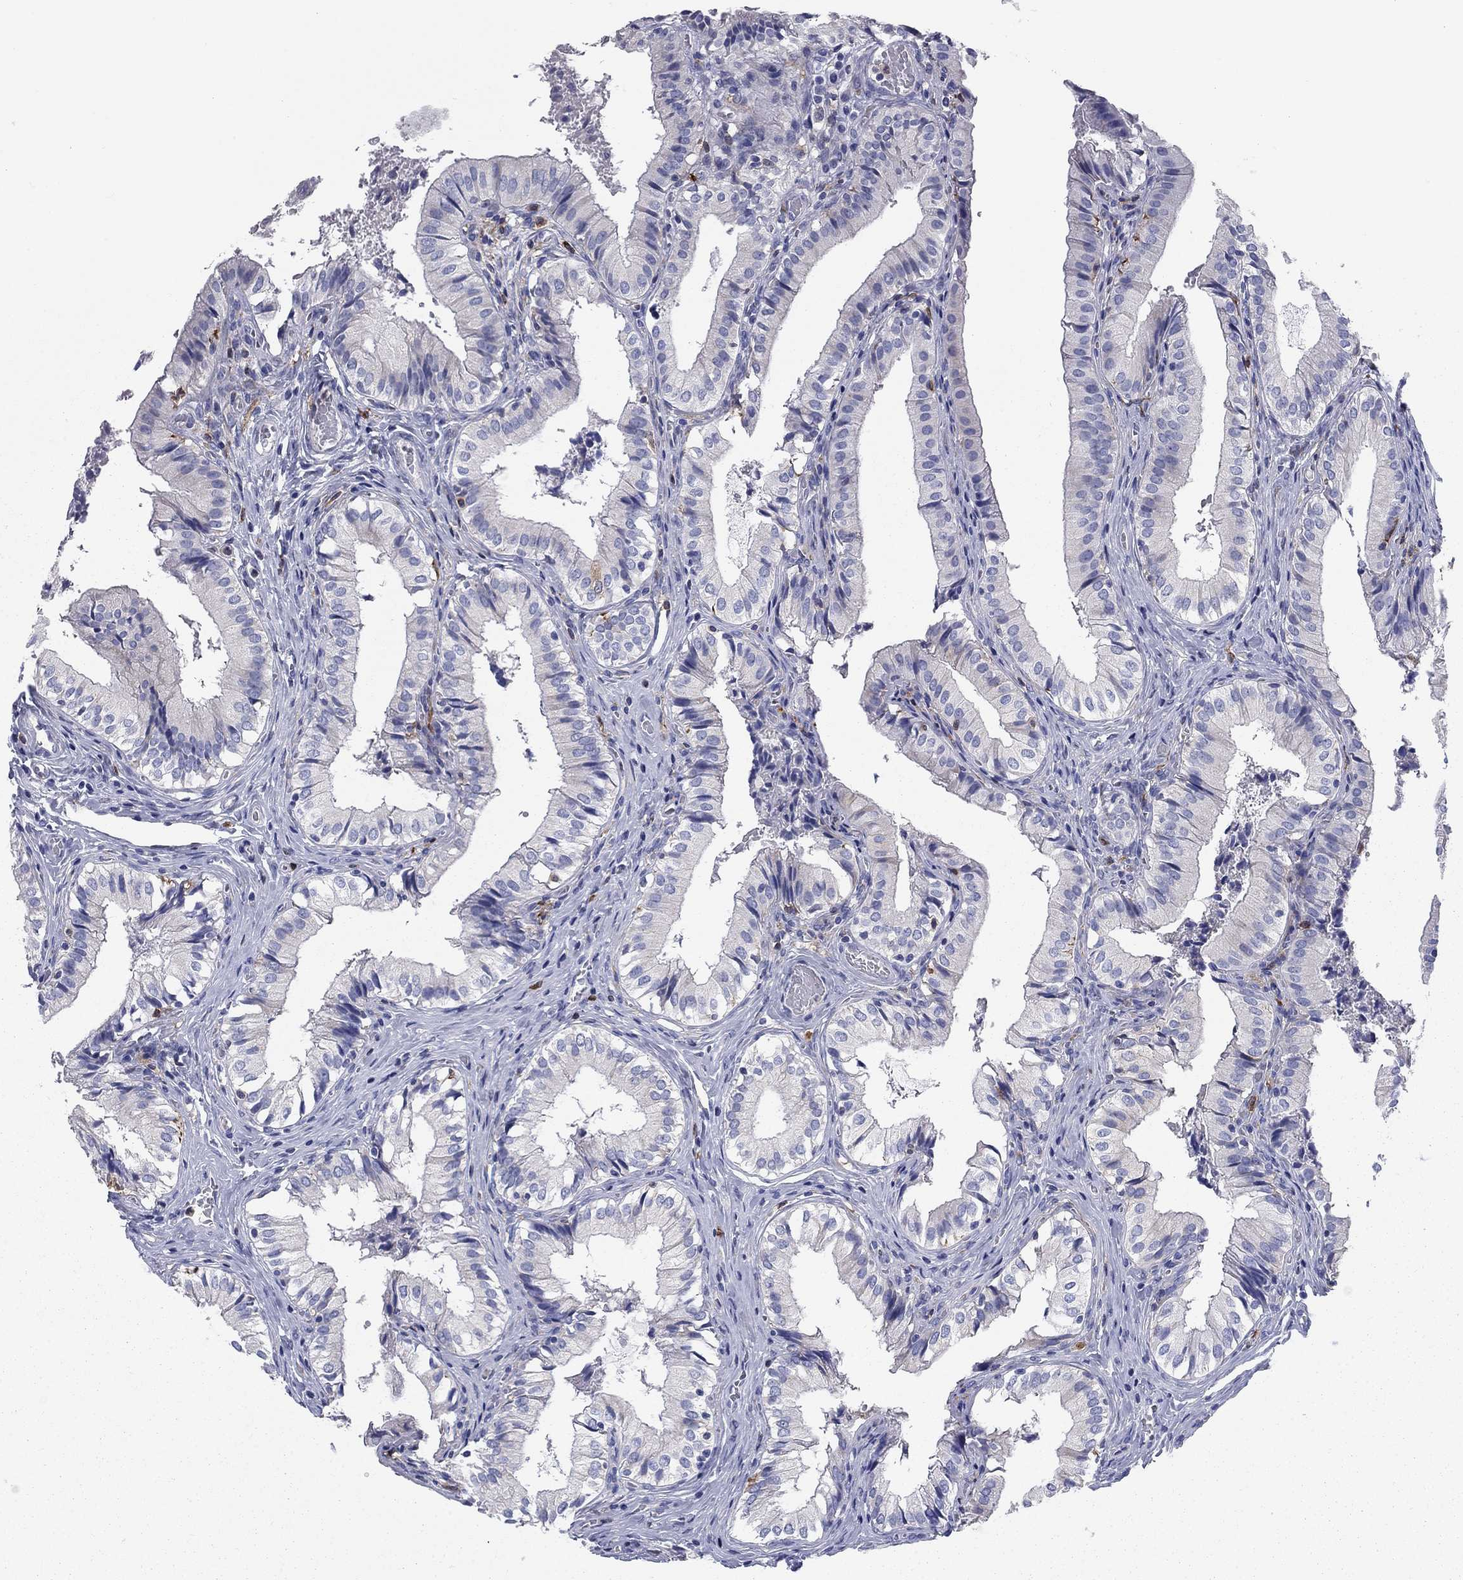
{"staining": {"intensity": "negative", "quantity": "none", "location": "none"}, "tissue": "gallbladder", "cell_type": "Glandular cells", "image_type": "normal", "snomed": [{"axis": "morphology", "description": "Normal tissue, NOS"}, {"axis": "topography", "description": "Gallbladder"}], "caption": "Immunohistochemical staining of normal gallbladder demonstrates no significant positivity in glandular cells.", "gene": "STMN1", "patient": {"sex": "female", "age": 47}}